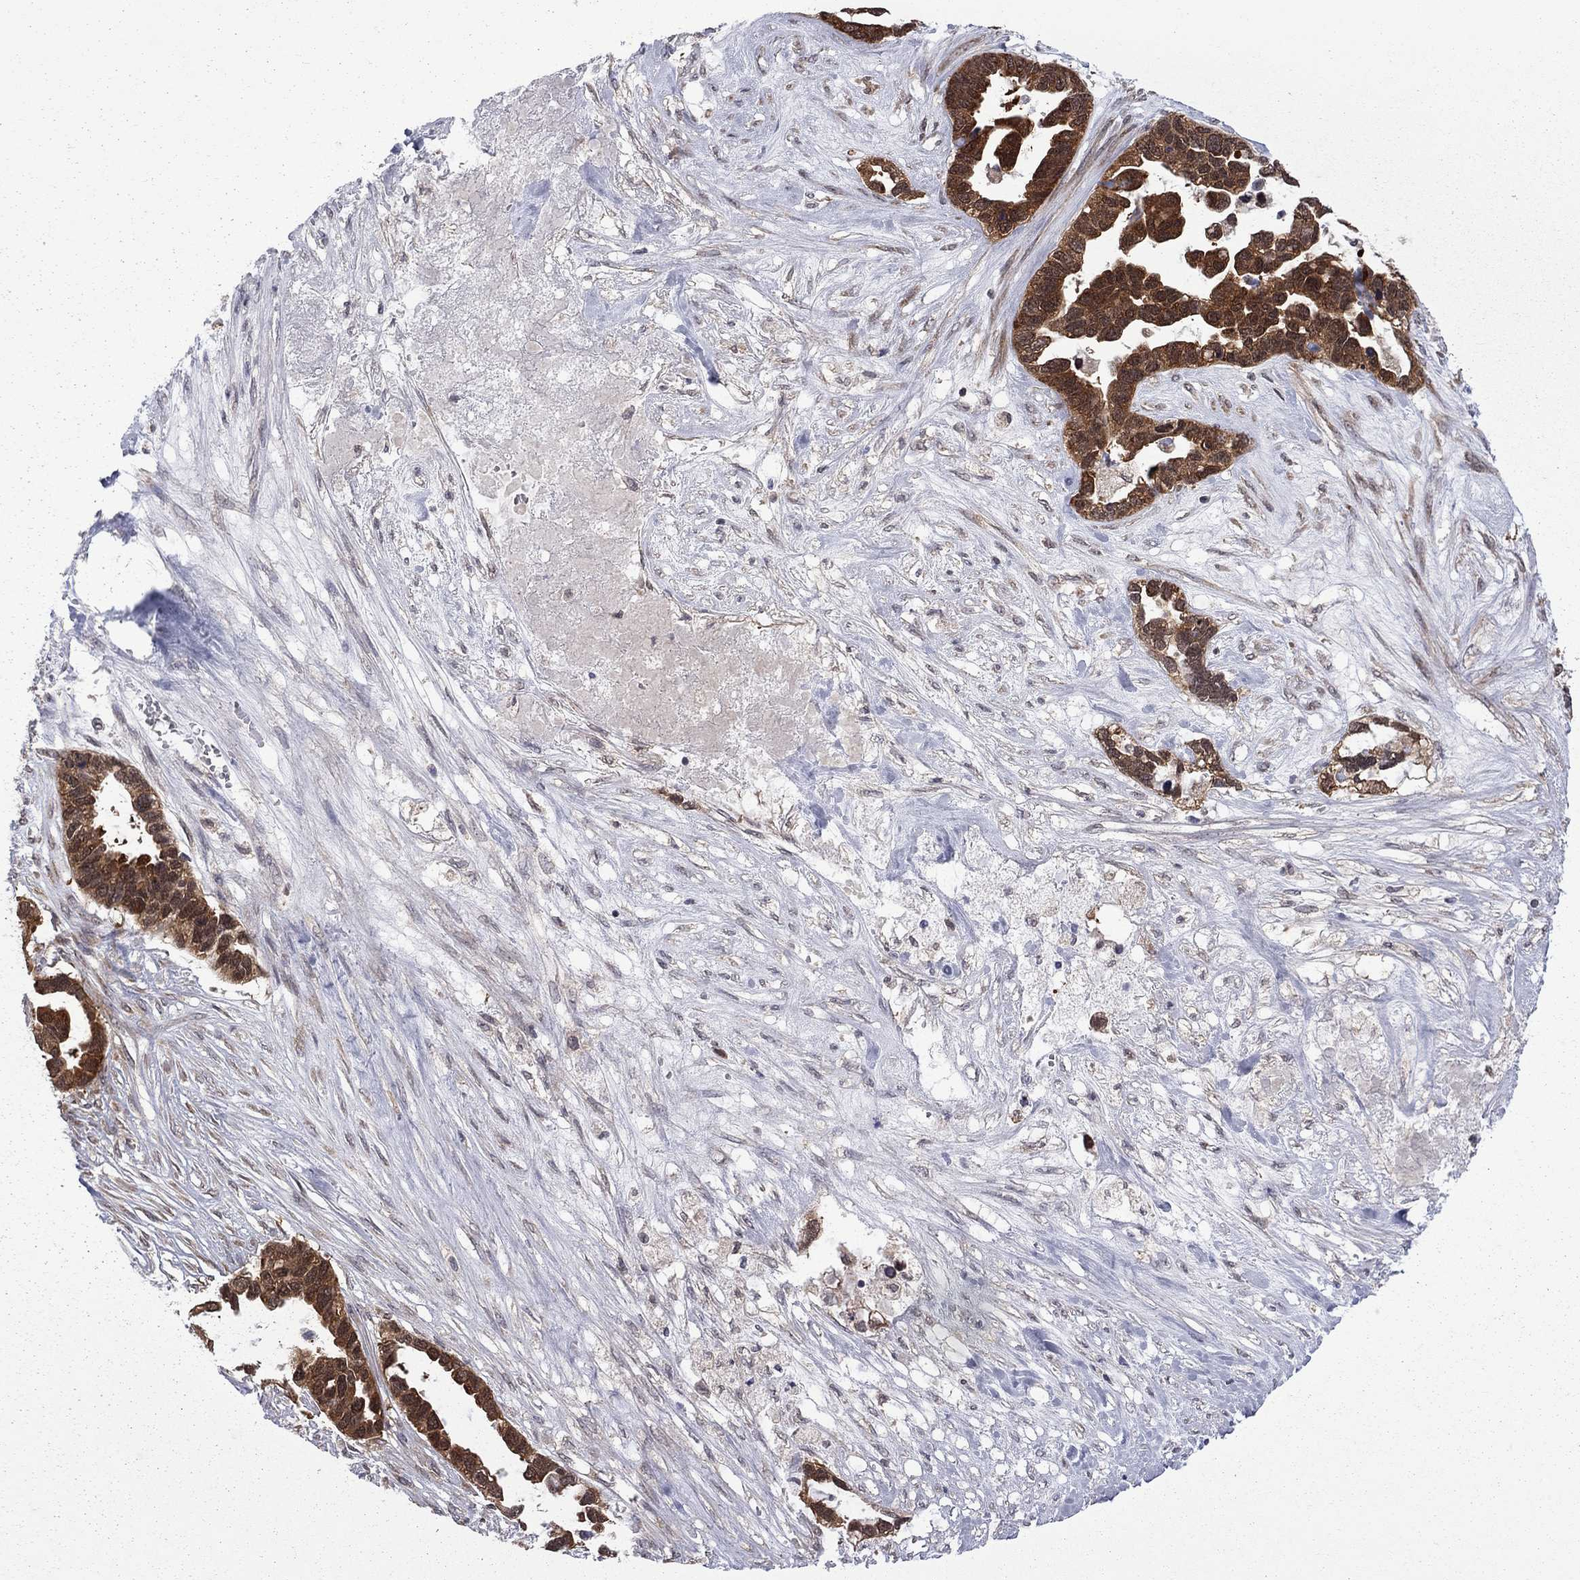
{"staining": {"intensity": "strong", "quantity": ">75%", "location": "cytoplasmic/membranous"}, "tissue": "ovarian cancer", "cell_type": "Tumor cells", "image_type": "cancer", "snomed": [{"axis": "morphology", "description": "Cystadenocarcinoma, serous, NOS"}, {"axis": "topography", "description": "Ovary"}], "caption": "Ovarian cancer stained for a protein (brown) demonstrates strong cytoplasmic/membranous positive staining in about >75% of tumor cells.", "gene": "NAA50", "patient": {"sex": "female", "age": 54}}